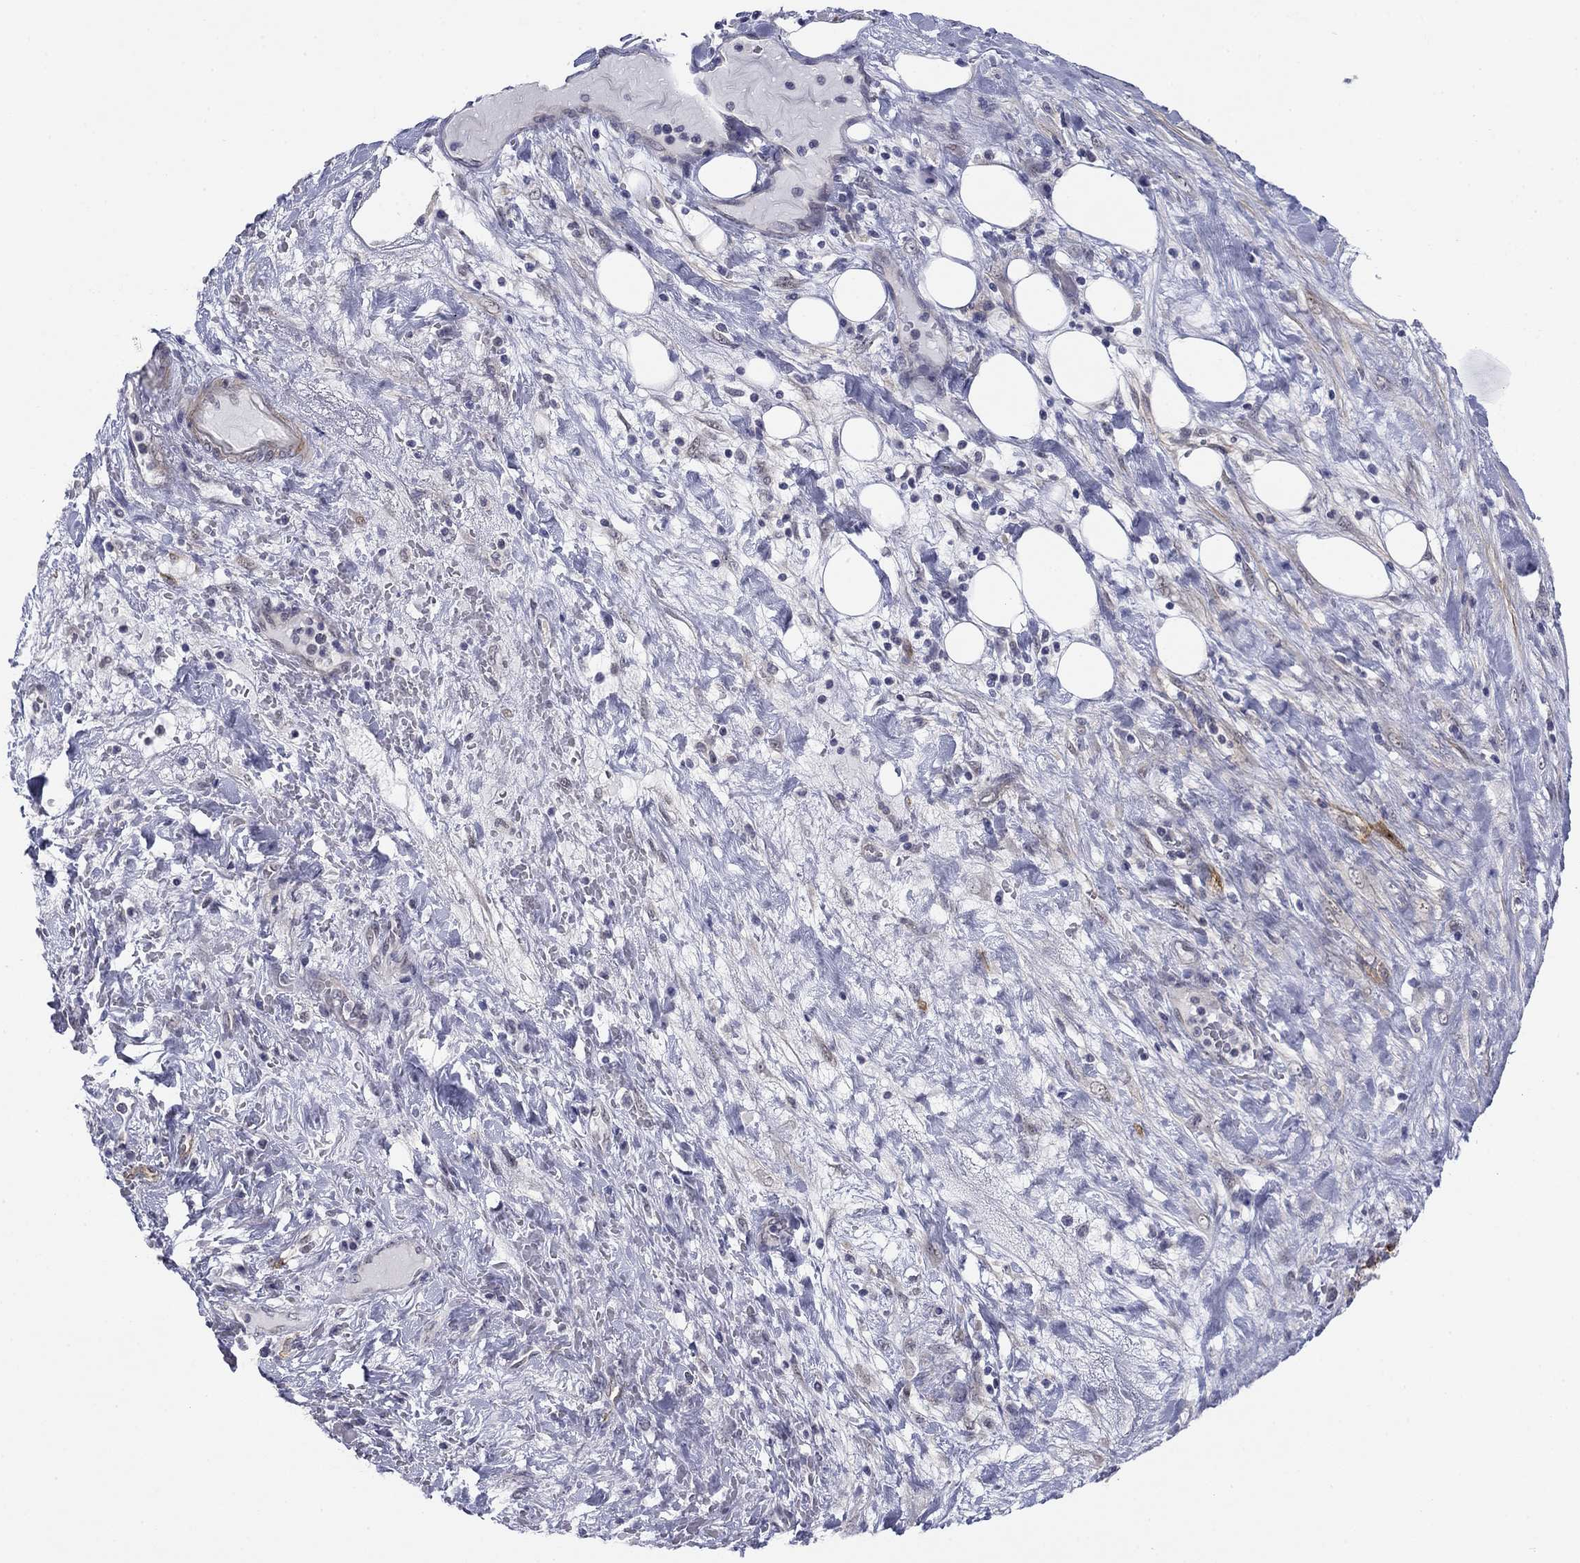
{"staining": {"intensity": "negative", "quantity": "none", "location": "none"}, "tissue": "pancreatic cancer", "cell_type": "Tumor cells", "image_type": "cancer", "snomed": [{"axis": "morphology", "description": "Adenocarcinoma, NOS"}, {"axis": "topography", "description": "Pancreas"}], "caption": "This is an immunohistochemistry image of pancreatic cancer (adenocarcinoma). There is no positivity in tumor cells.", "gene": "TIGD4", "patient": {"sex": "male", "age": 44}}